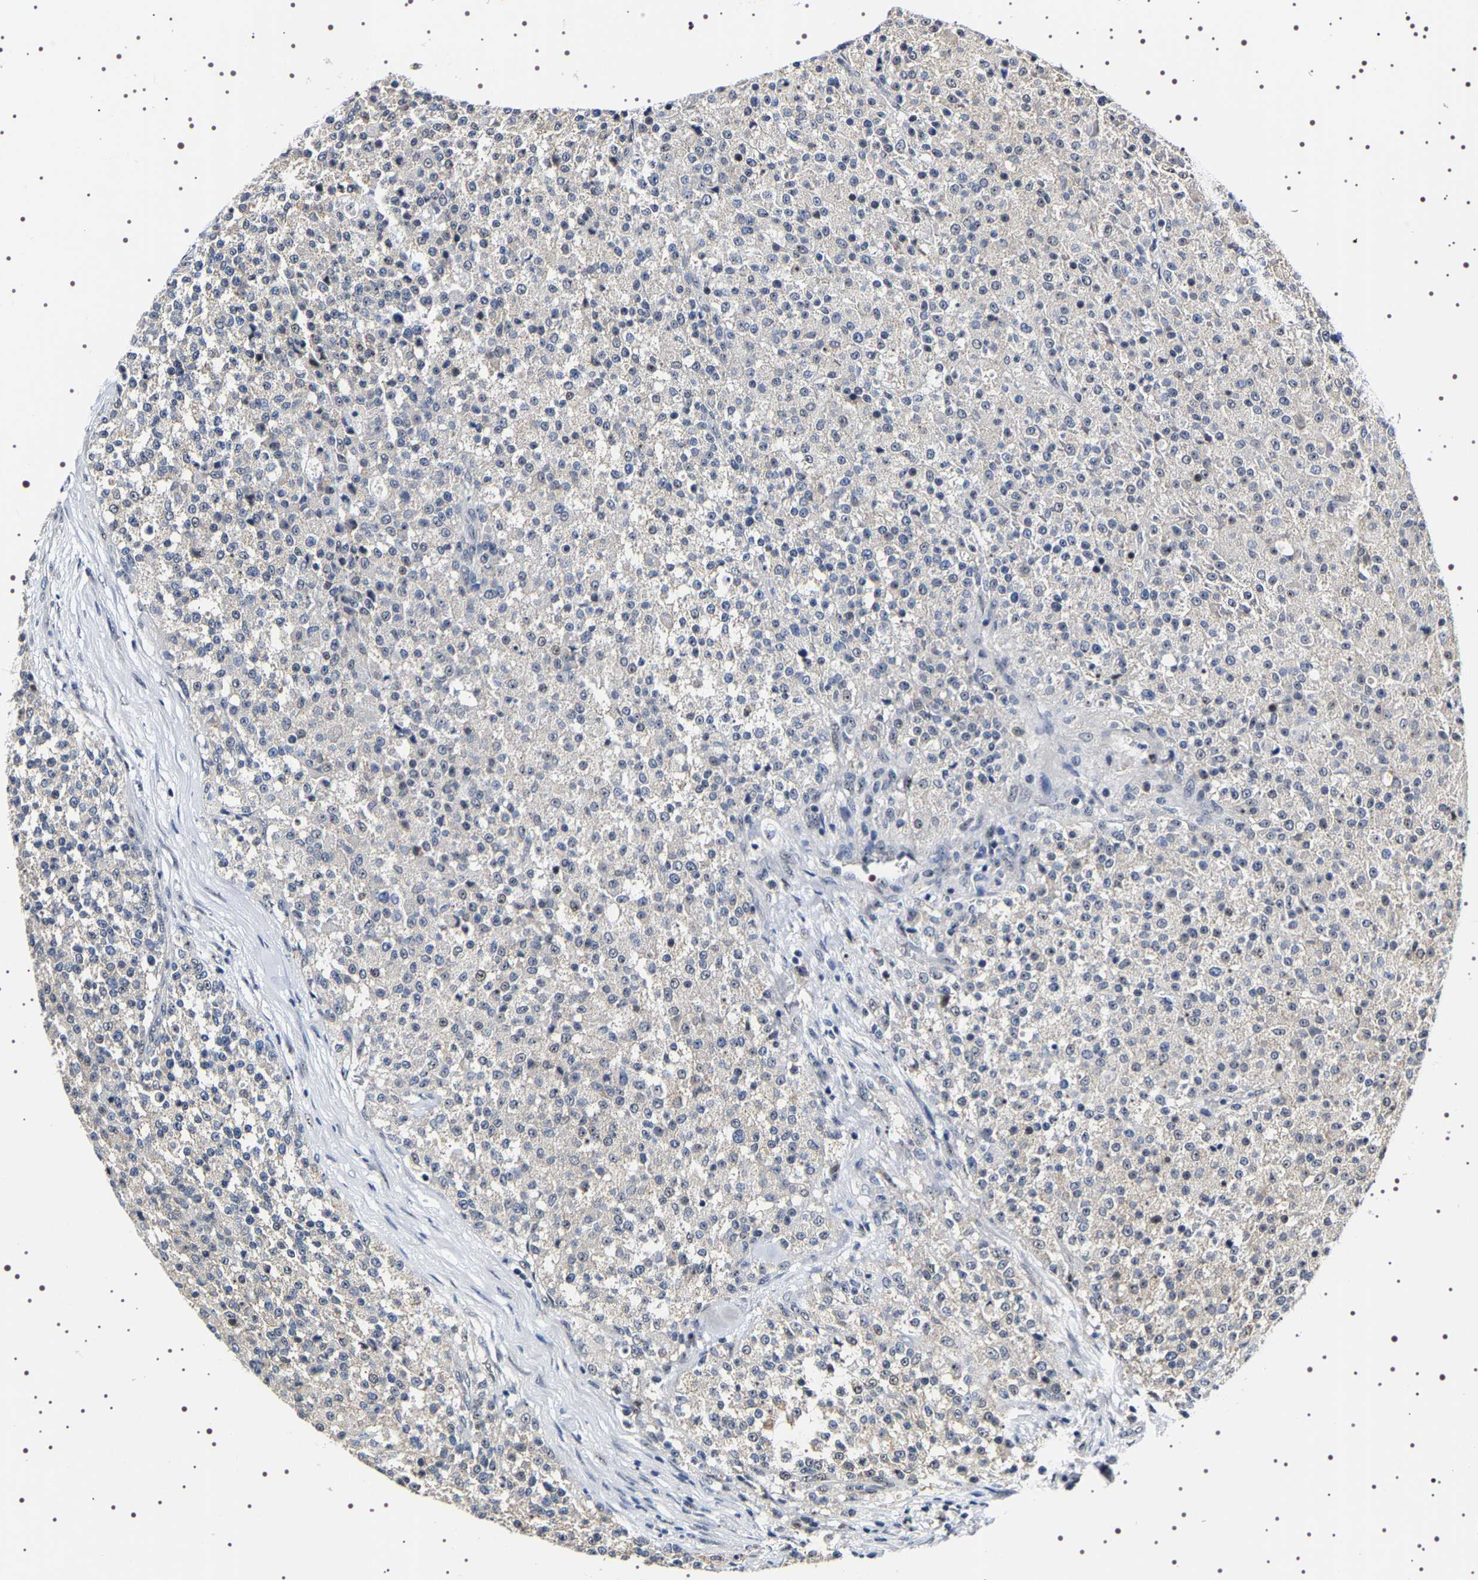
{"staining": {"intensity": "negative", "quantity": "none", "location": "none"}, "tissue": "testis cancer", "cell_type": "Tumor cells", "image_type": "cancer", "snomed": [{"axis": "morphology", "description": "Seminoma, NOS"}, {"axis": "topography", "description": "Testis"}], "caption": "There is no significant positivity in tumor cells of testis cancer.", "gene": "GNL3", "patient": {"sex": "male", "age": 59}}